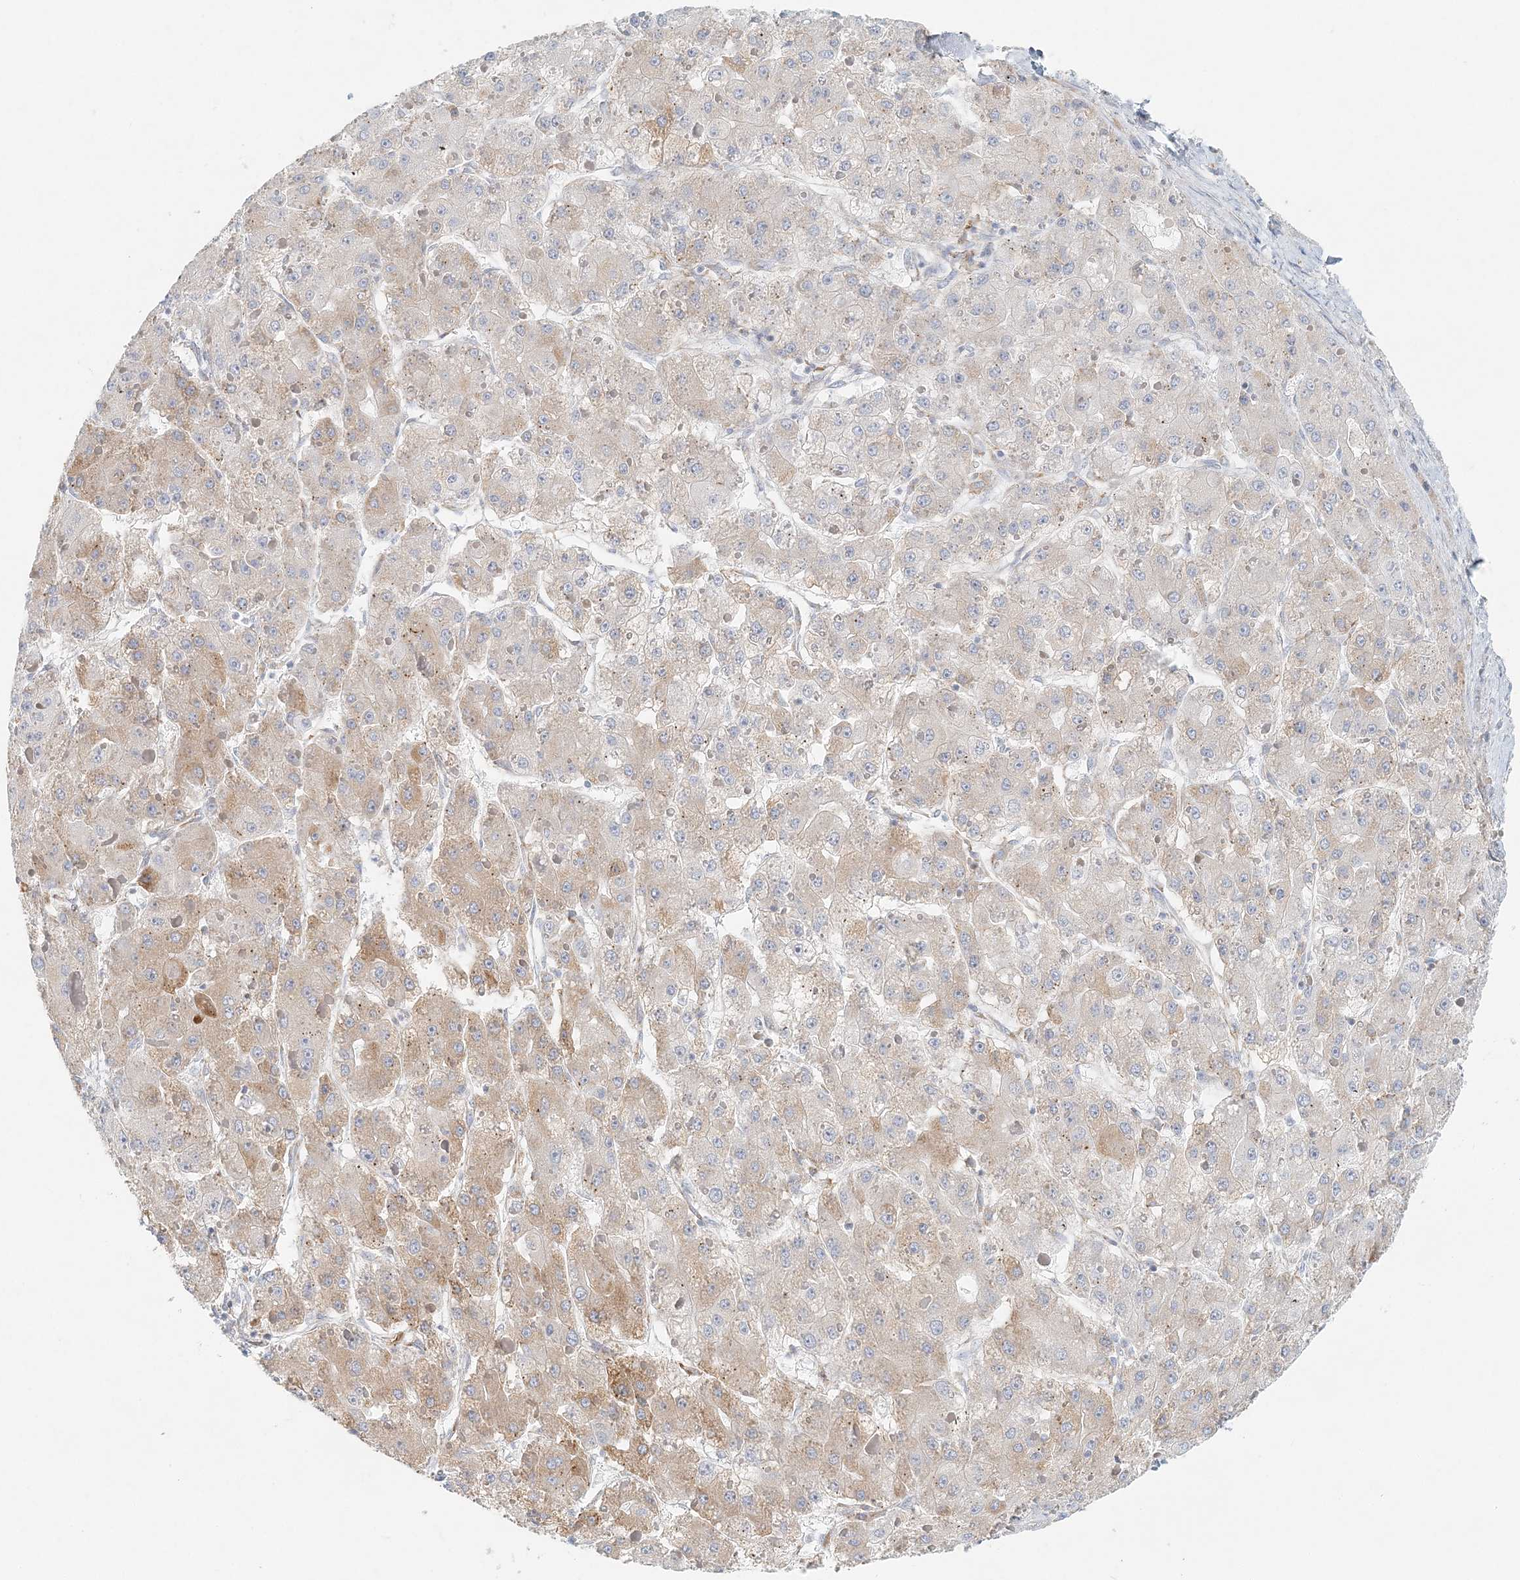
{"staining": {"intensity": "moderate", "quantity": "<25%", "location": "cytoplasmic/membranous"}, "tissue": "liver cancer", "cell_type": "Tumor cells", "image_type": "cancer", "snomed": [{"axis": "morphology", "description": "Carcinoma, Hepatocellular, NOS"}, {"axis": "topography", "description": "Liver"}], "caption": "An immunohistochemistry photomicrograph of neoplastic tissue is shown. Protein staining in brown labels moderate cytoplasmic/membranous positivity in liver cancer (hepatocellular carcinoma) within tumor cells.", "gene": "STK11IP", "patient": {"sex": "female", "age": 73}}